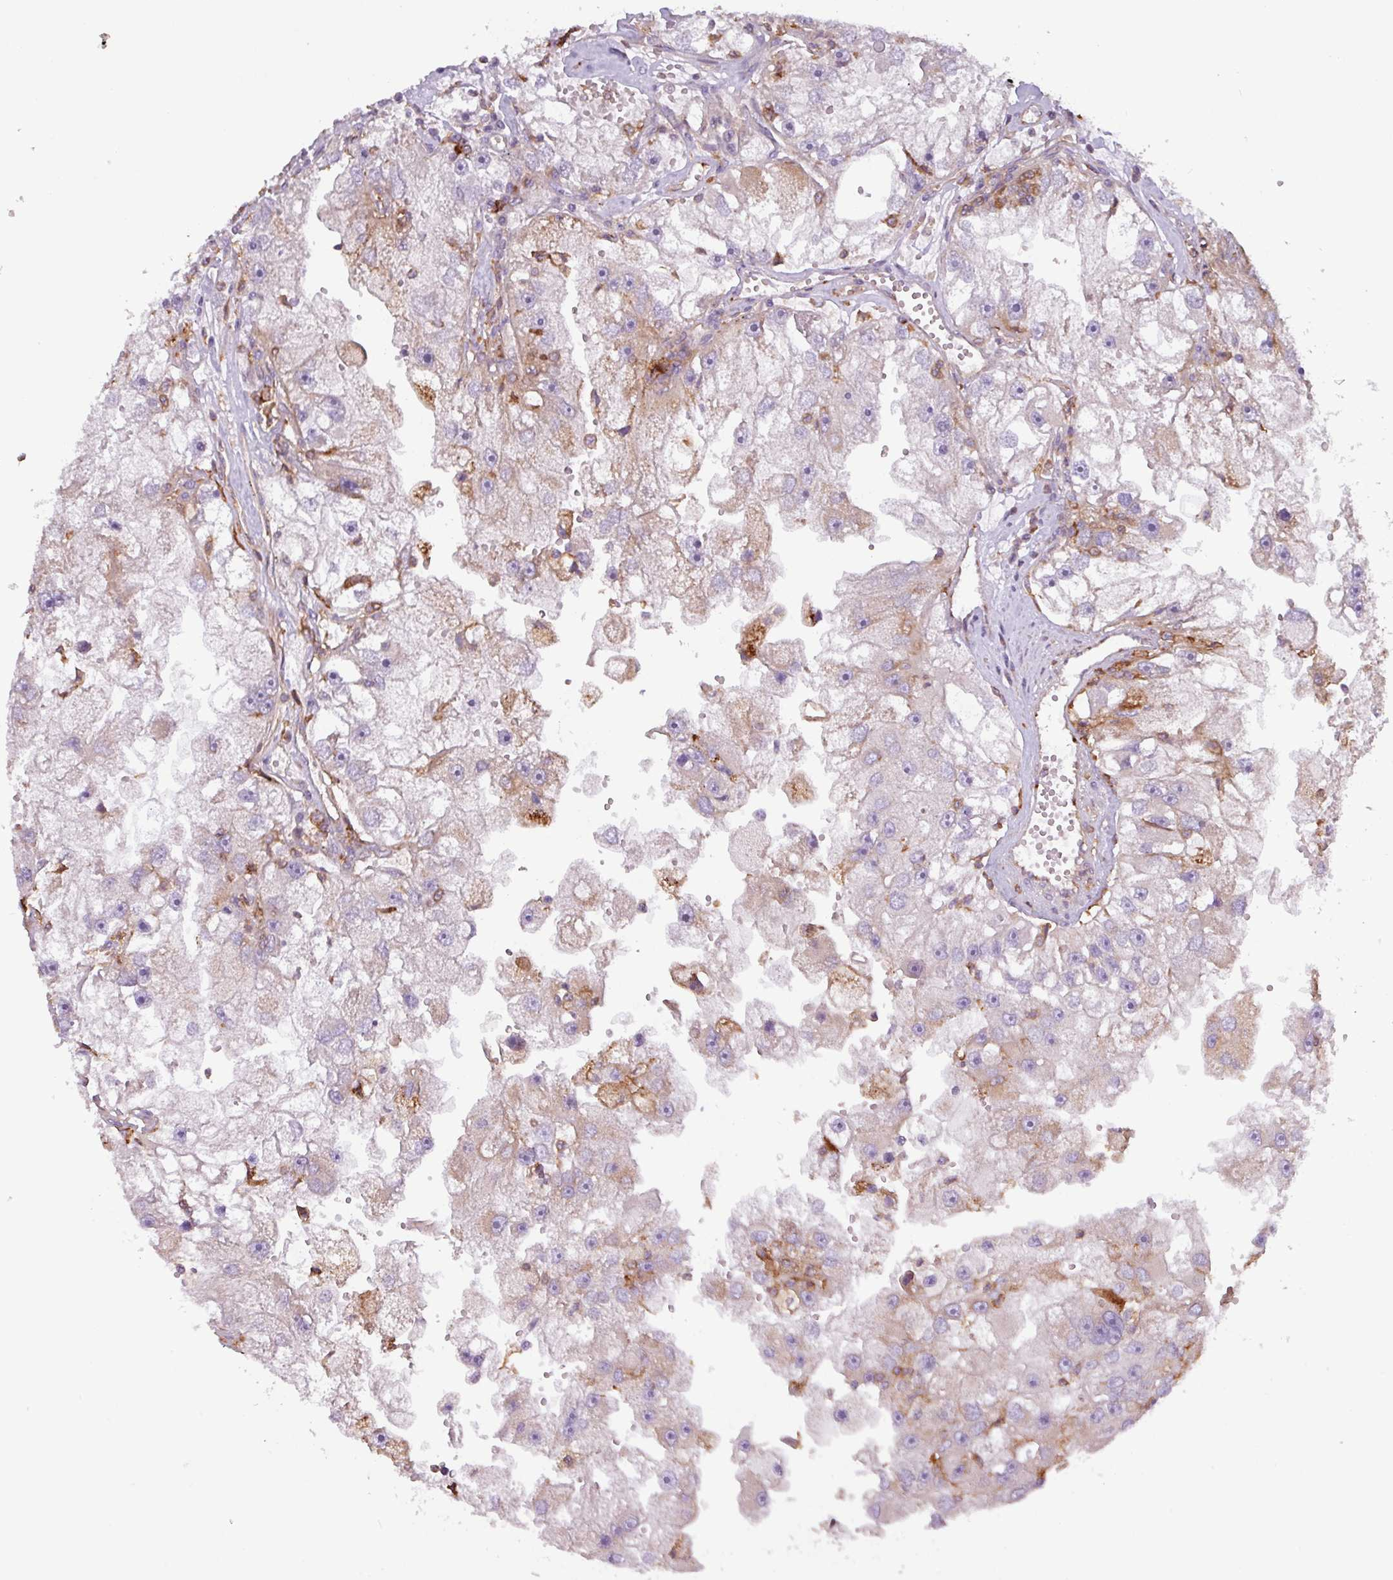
{"staining": {"intensity": "weak", "quantity": "<25%", "location": "cytoplasmic/membranous"}, "tissue": "renal cancer", "cell_type": "Tumor cells", "image_type": "cancer", "snomed": [{"axis": "morphology", "description": "Adenocarcinoma, NOS"}, {"axis": "topography", "description": "Kidney"}], "caption": "This is a micrograph of immunohistochemistry (IHC) staining of adenocarcinoma (renal), which shows no staining in tumor cells.", "gene": "ACTR3", "patient": {"sex": "male", "age": 63}}